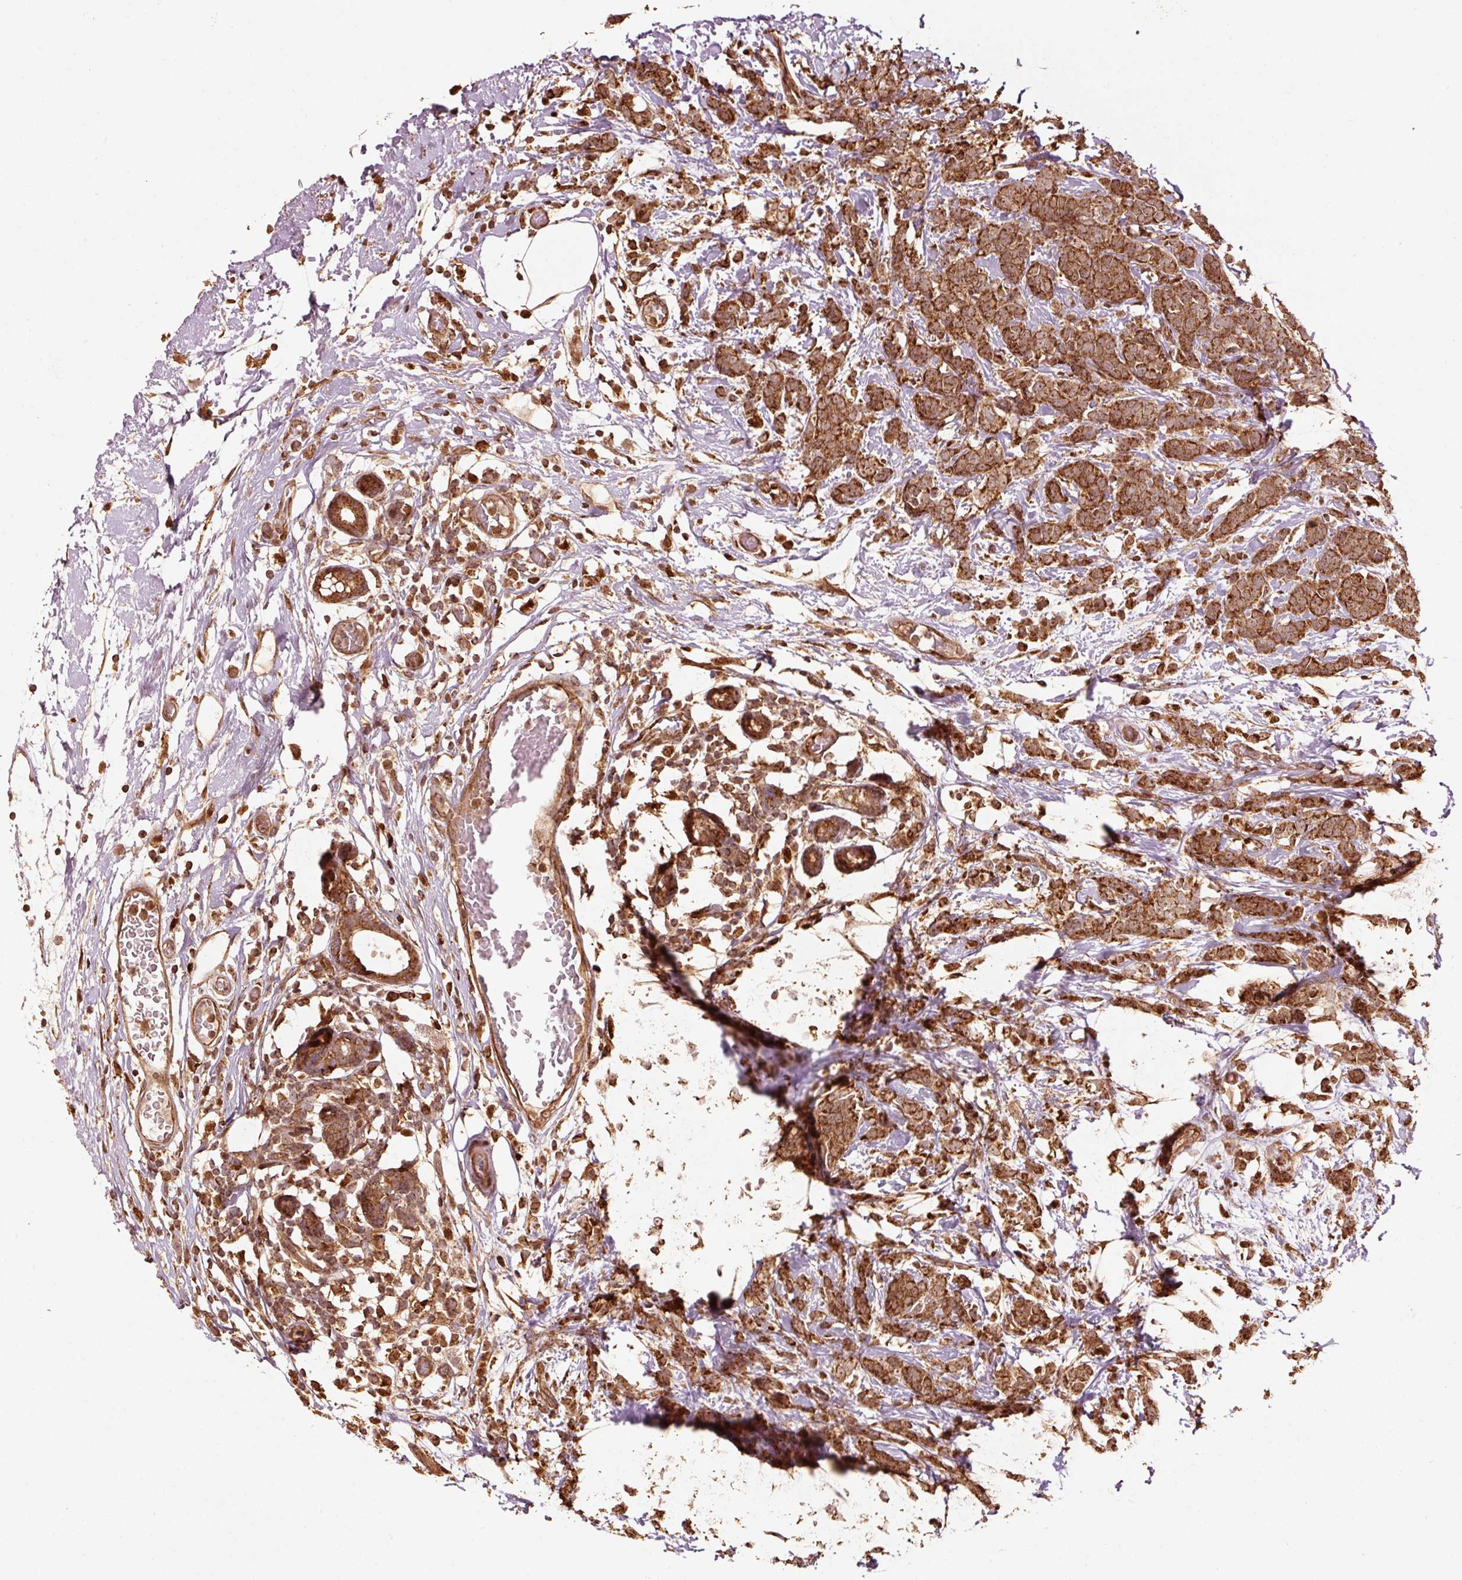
{"staining": {"intensity": "moderate", "quantity": ">75%", "location": "cytoplasmic/membranous"}, "tissue": "breast cancer", "cell_type": "Tumor cells", "image_type": "cancer", "snomed": [{"axis": "morphology", "description": "Lobular carcinoma"}, {"axis": "topography", "description": "Breast"}], "caption": "Brown immunohistochemical staining in human lobular carcinoma (breast) demonstrates moderate cytoplasmic/membranous staining in approximately >75% of tumor cells.", "gene": "MRPL16", "patient": {"sex": "female", "age": 58}}